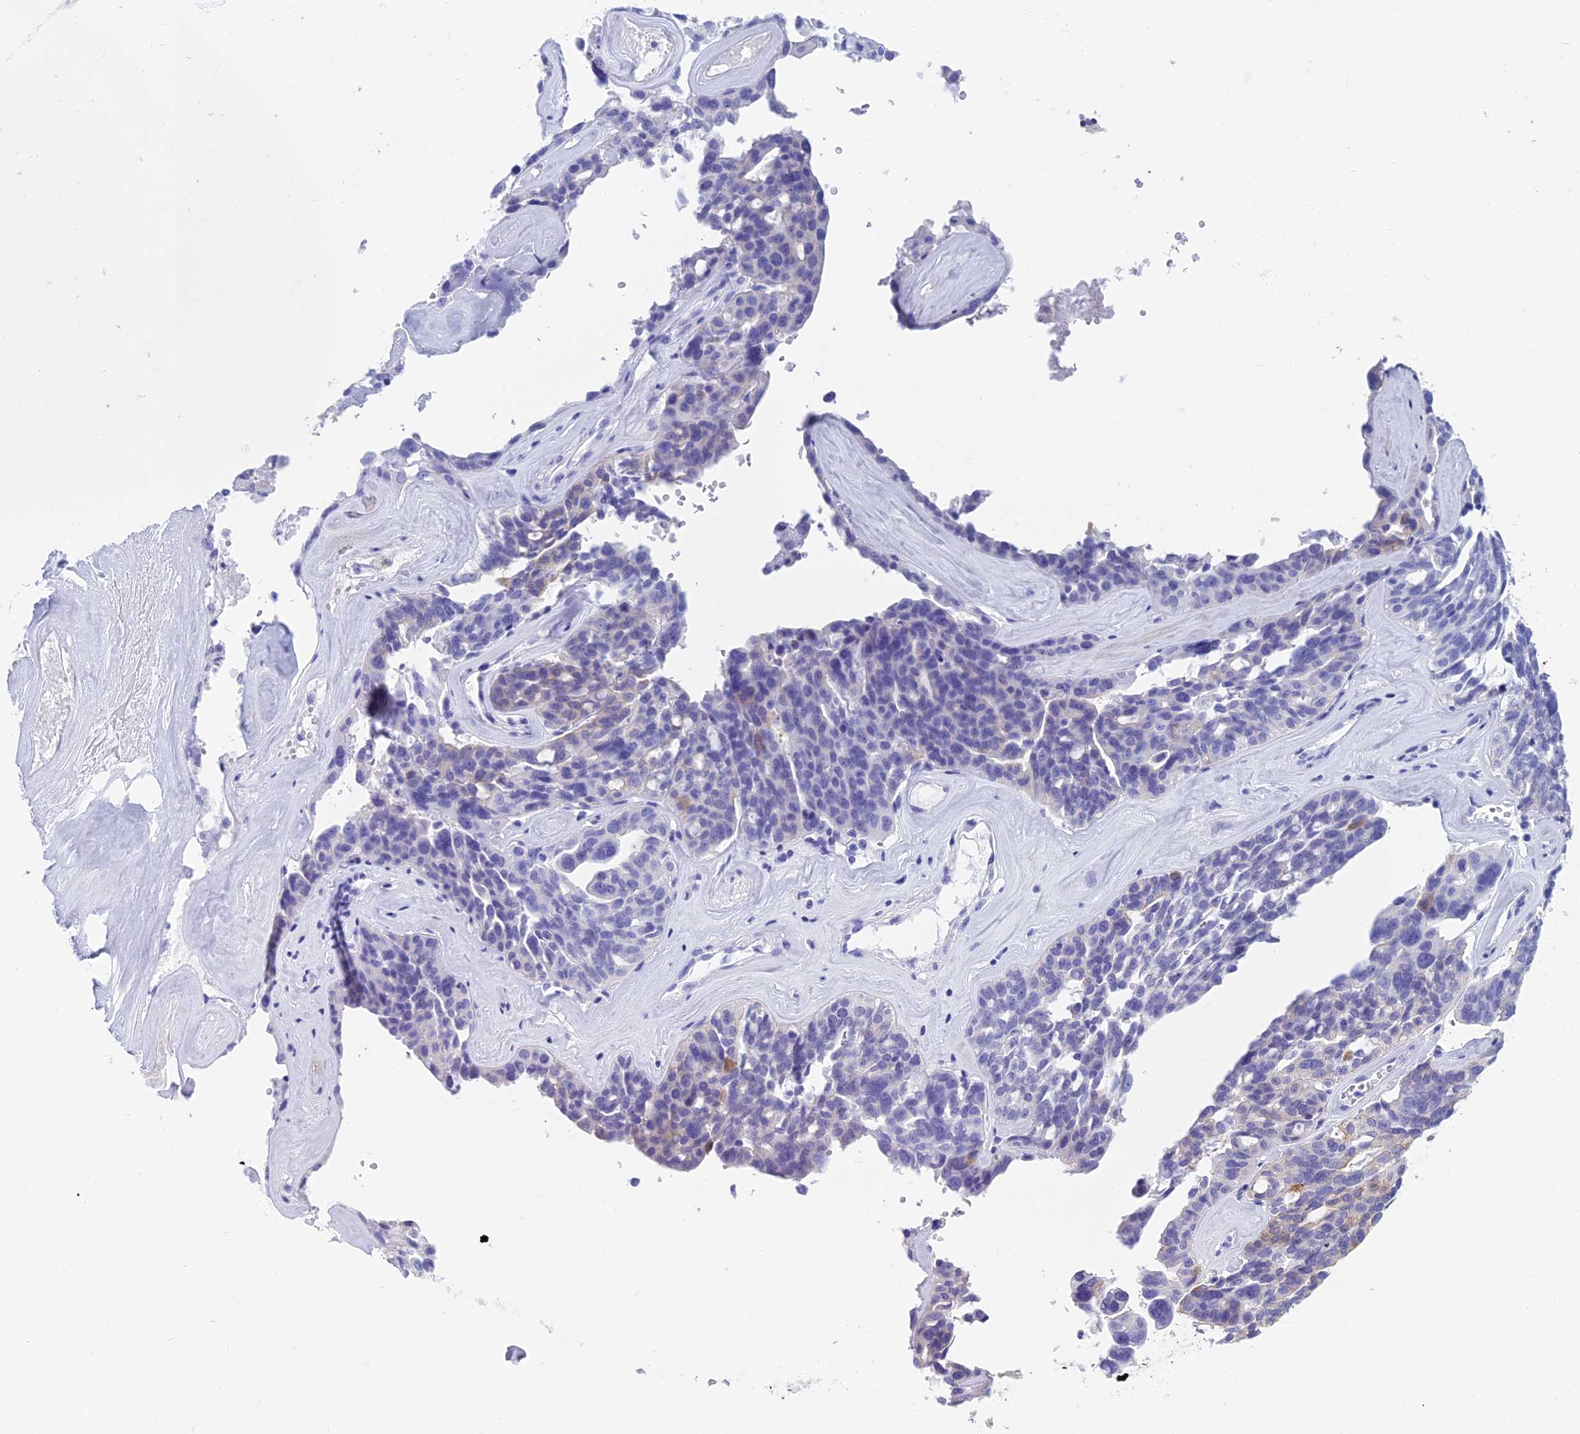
{"staining": {"intensity": "negative", "quantity": "none", "location": "none"}, "tissue": "ovarian cancer", "cell_type": "Tumor cells", "image_type": "cancer", "snomed": [{"axis": "morphology", "description": "Cystadenocarcinoma, serous, NOS"}, {"axis": "topography", "description": "Ovary"}], "caption": "Histopathology image shows no protein staining in tumor cells of ovarian serous cystadenocarcinoma tissue. (DAB IHC, high magnification).", "gene": "CAPS", "patient": {"sex": "female", "age": 59}}